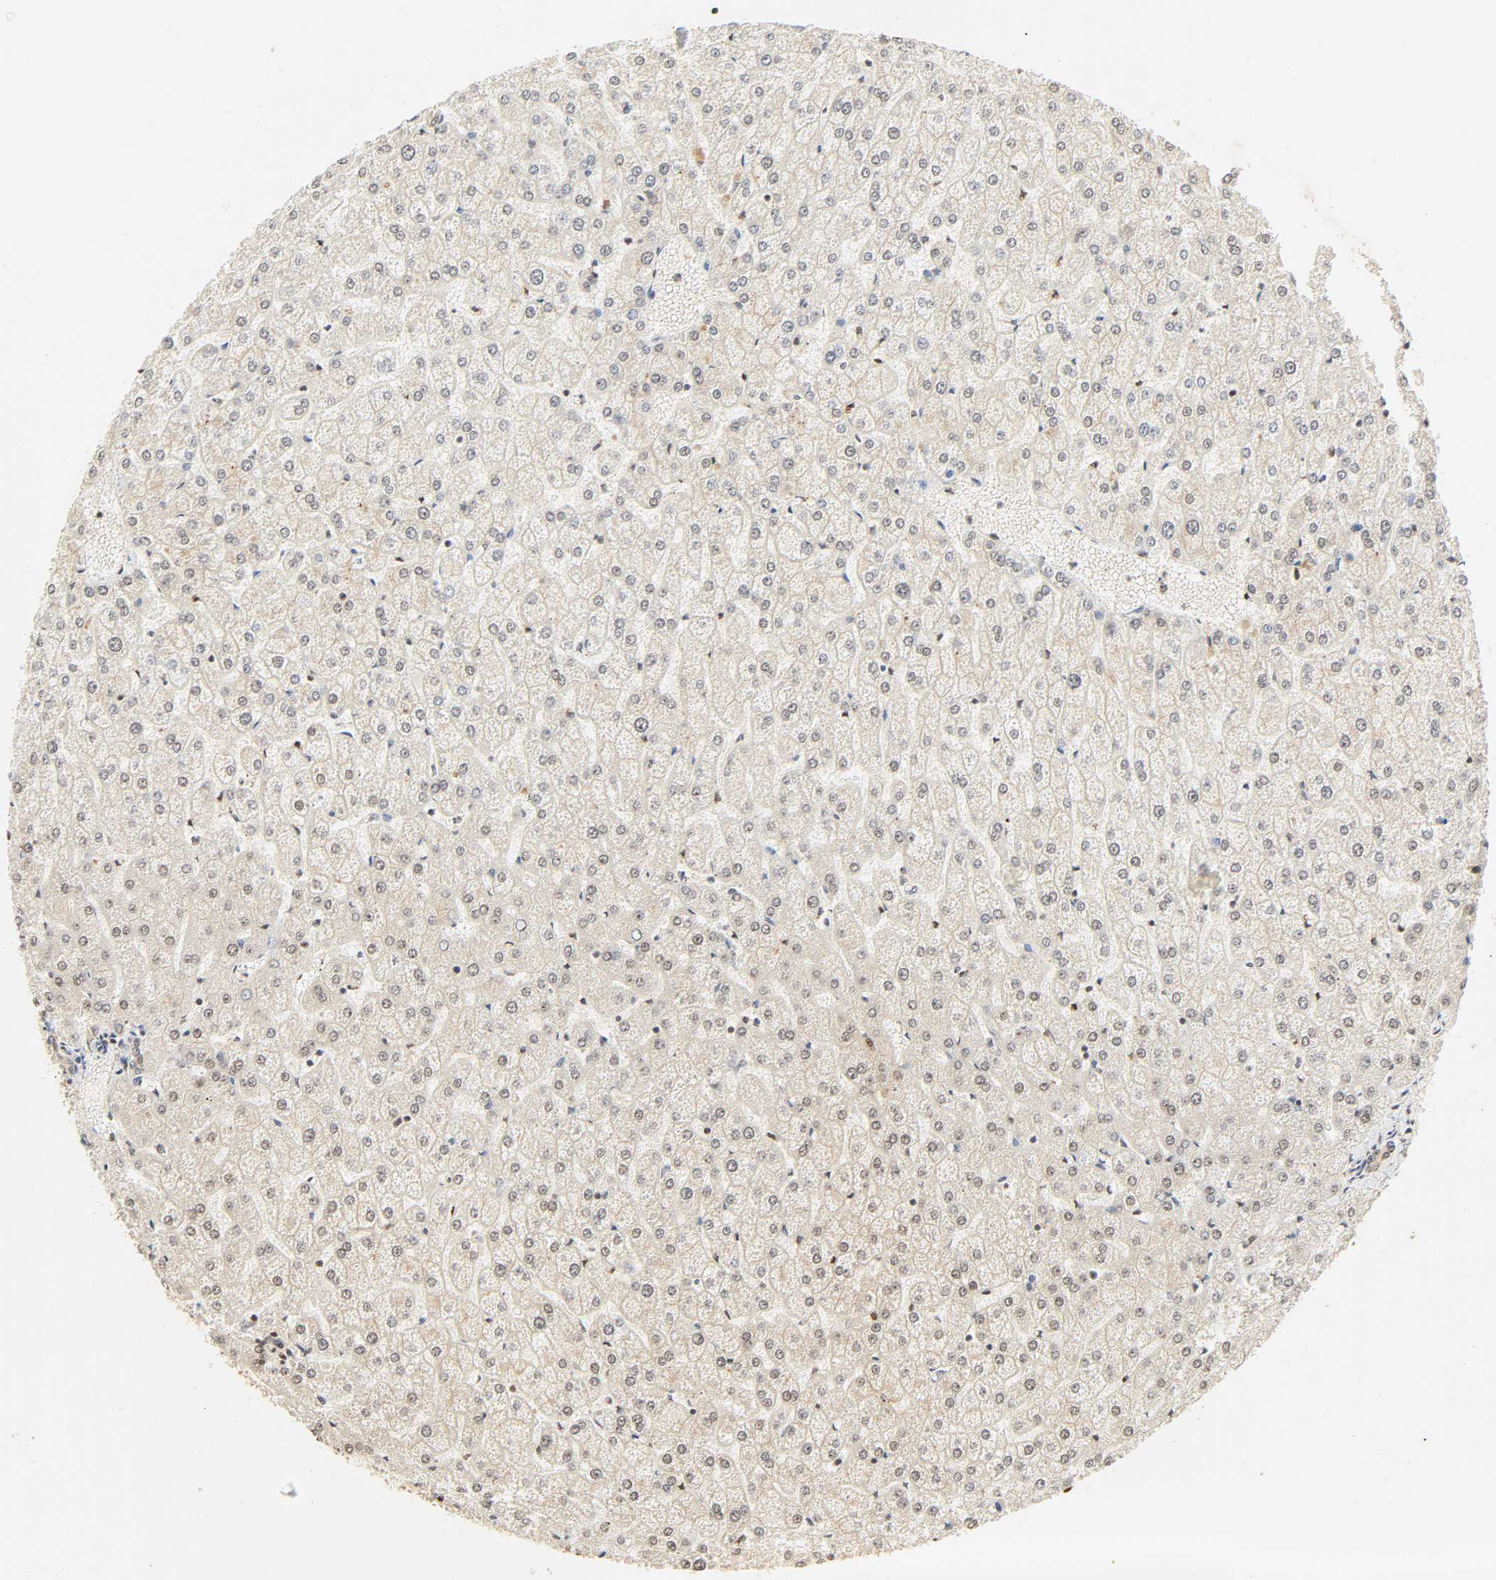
{"staining": {"intensity": "weak", "quantity": "25%-75%", "location": "nuclear"}, "tissue": "liver", "cell_type": "Cholangiocytes", "image_type": "normal", "snomed": [{"axis": "morphology", "description": "Normal tissue, NOS"}, {"axis": "topography", "description": "Liver"}], "caption": "Benign liver demonstrates weak nuclear positivity in about 25%-75% of cholangiocytes, visualized by immunohistochemistry.", "gene": "UBC", "patient": {"sex": "female", "age": 32}}